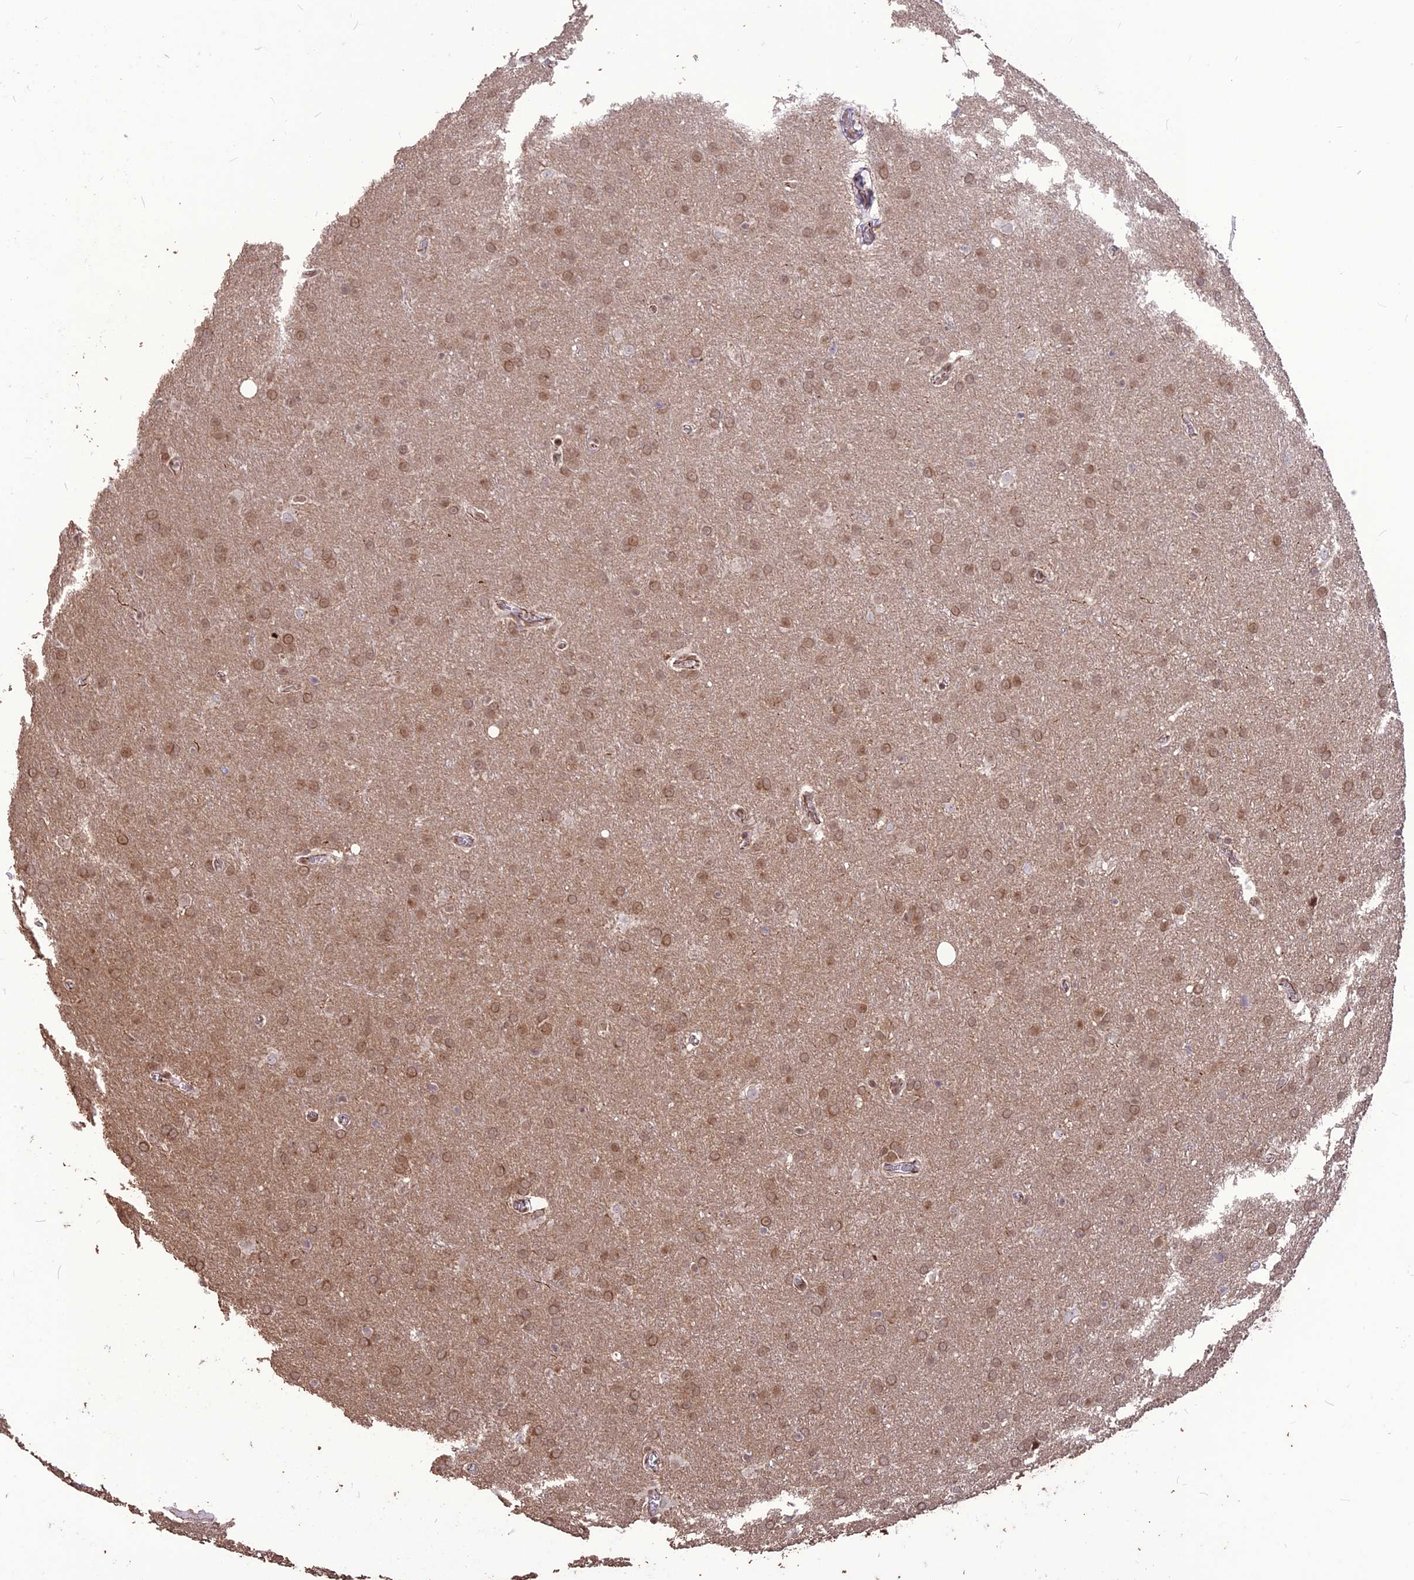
{"staining": {"intensity": "moderate", "quantity": ">75%", "location": "cytoplasmic/membranous,nuclear"}, "tissue": "glioma", "cell_type": "Tumor cells", "image_type": "cancer", "snomed": [{"axis": "morphology", "description": "Glioma, malignant, Low grade"}, {"axis": "topography", "description": "Brain"}], "caption": "DAB immunohistochemical staining of malignant glioma (low-grade) exhibits moderate cytoplasmic/membranous and nuclear protein expression in about >75% of tumor cells.", "gene": "DIS3", "patient": {"sex": "female", "age": 32}}